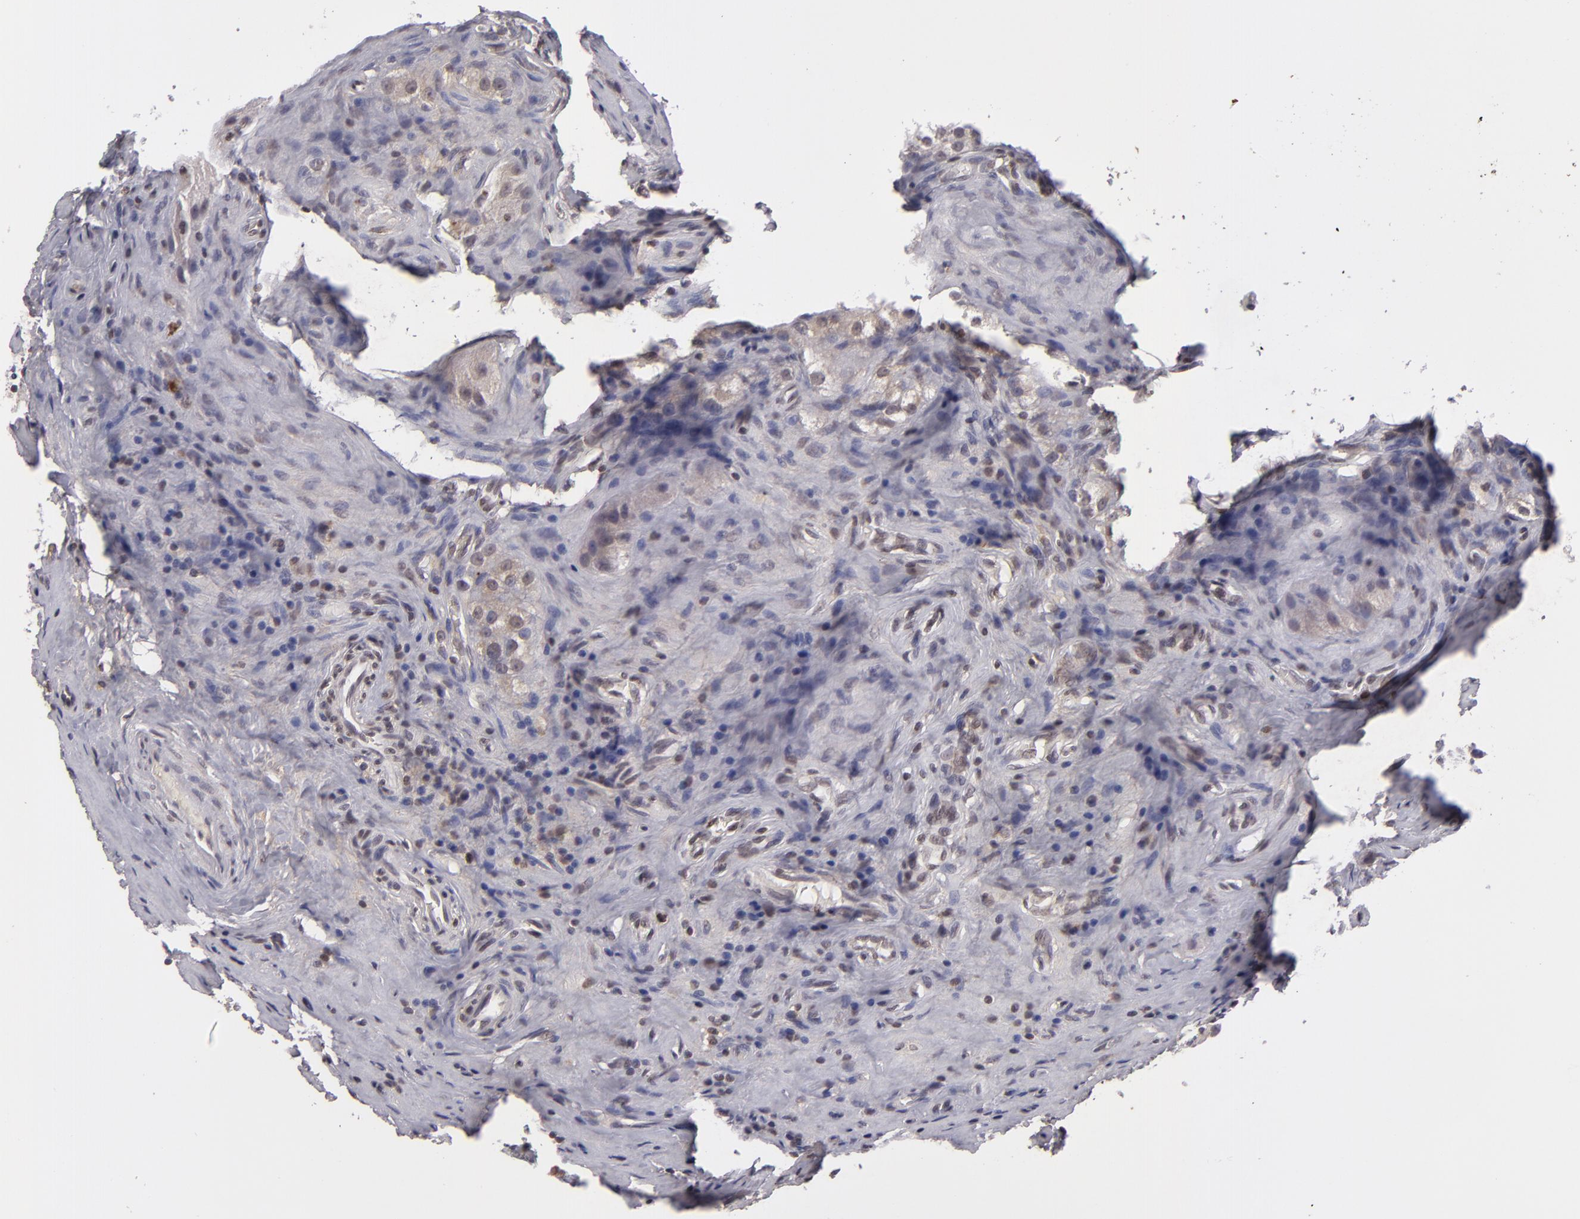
{"staining": {"intensity": "weak", "quantity": "<25%", "location": "cytoplasmic/membranous"}, "tissue": "testis cancer", "cell_type": "Tumor cells", "image_type": "cancer", "snomed": [{"axis": "morphology", "description": "Seminoma, NOS"}, {"axis": "topography", "description": "Testis"}], "caption": "An immunohistochemistry micrograph of testis seminoma is shown. There is no staining in tumor cells of testis seminoma.", "gene": "CASP8", "patient": {"sex": "male", "age": 34}}